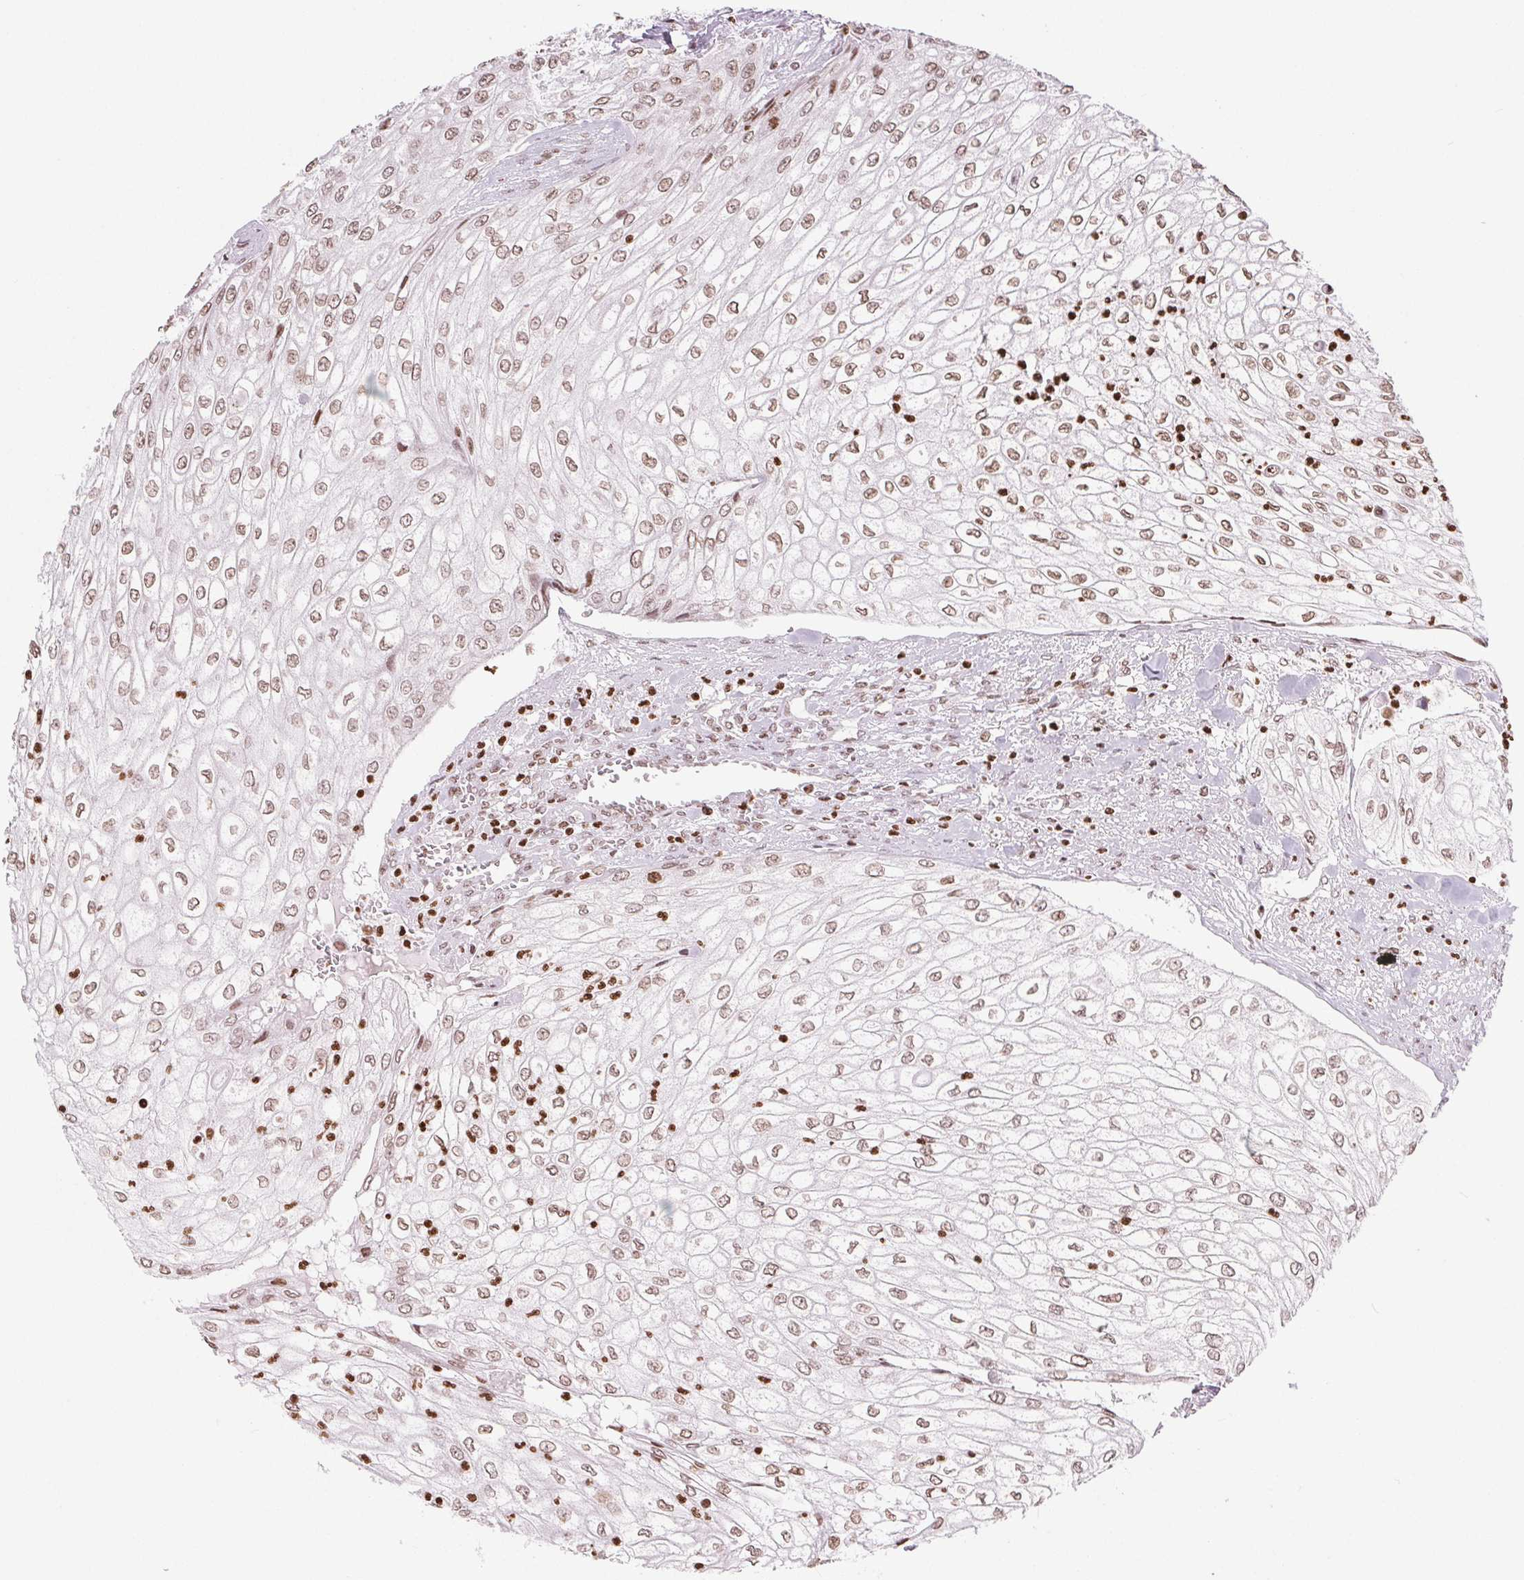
{"staining": {"intensity": "weak", "quantity": ">75%", "location": "cytoplasmic/membranous,nuclear"}, "tissue": "urothelial cancer", "cell_type": "Tumor cells", "image_type": "cancer", "snomed": [{"axis": "morphology", "description": "Urothelial carcinoma, High grade"}, {"axis": "topography", "description": "Urinary bladder"}], "caption": "An image showing weak cytoplasmic/membranous and nuclear expression in about >75% of tumor cells in urothelial carcinoma (high-grade), as visualized by brown immunohistochemical staining.", "gene": "SMIM12", "patient": {"sex": "male", "age": 62}}